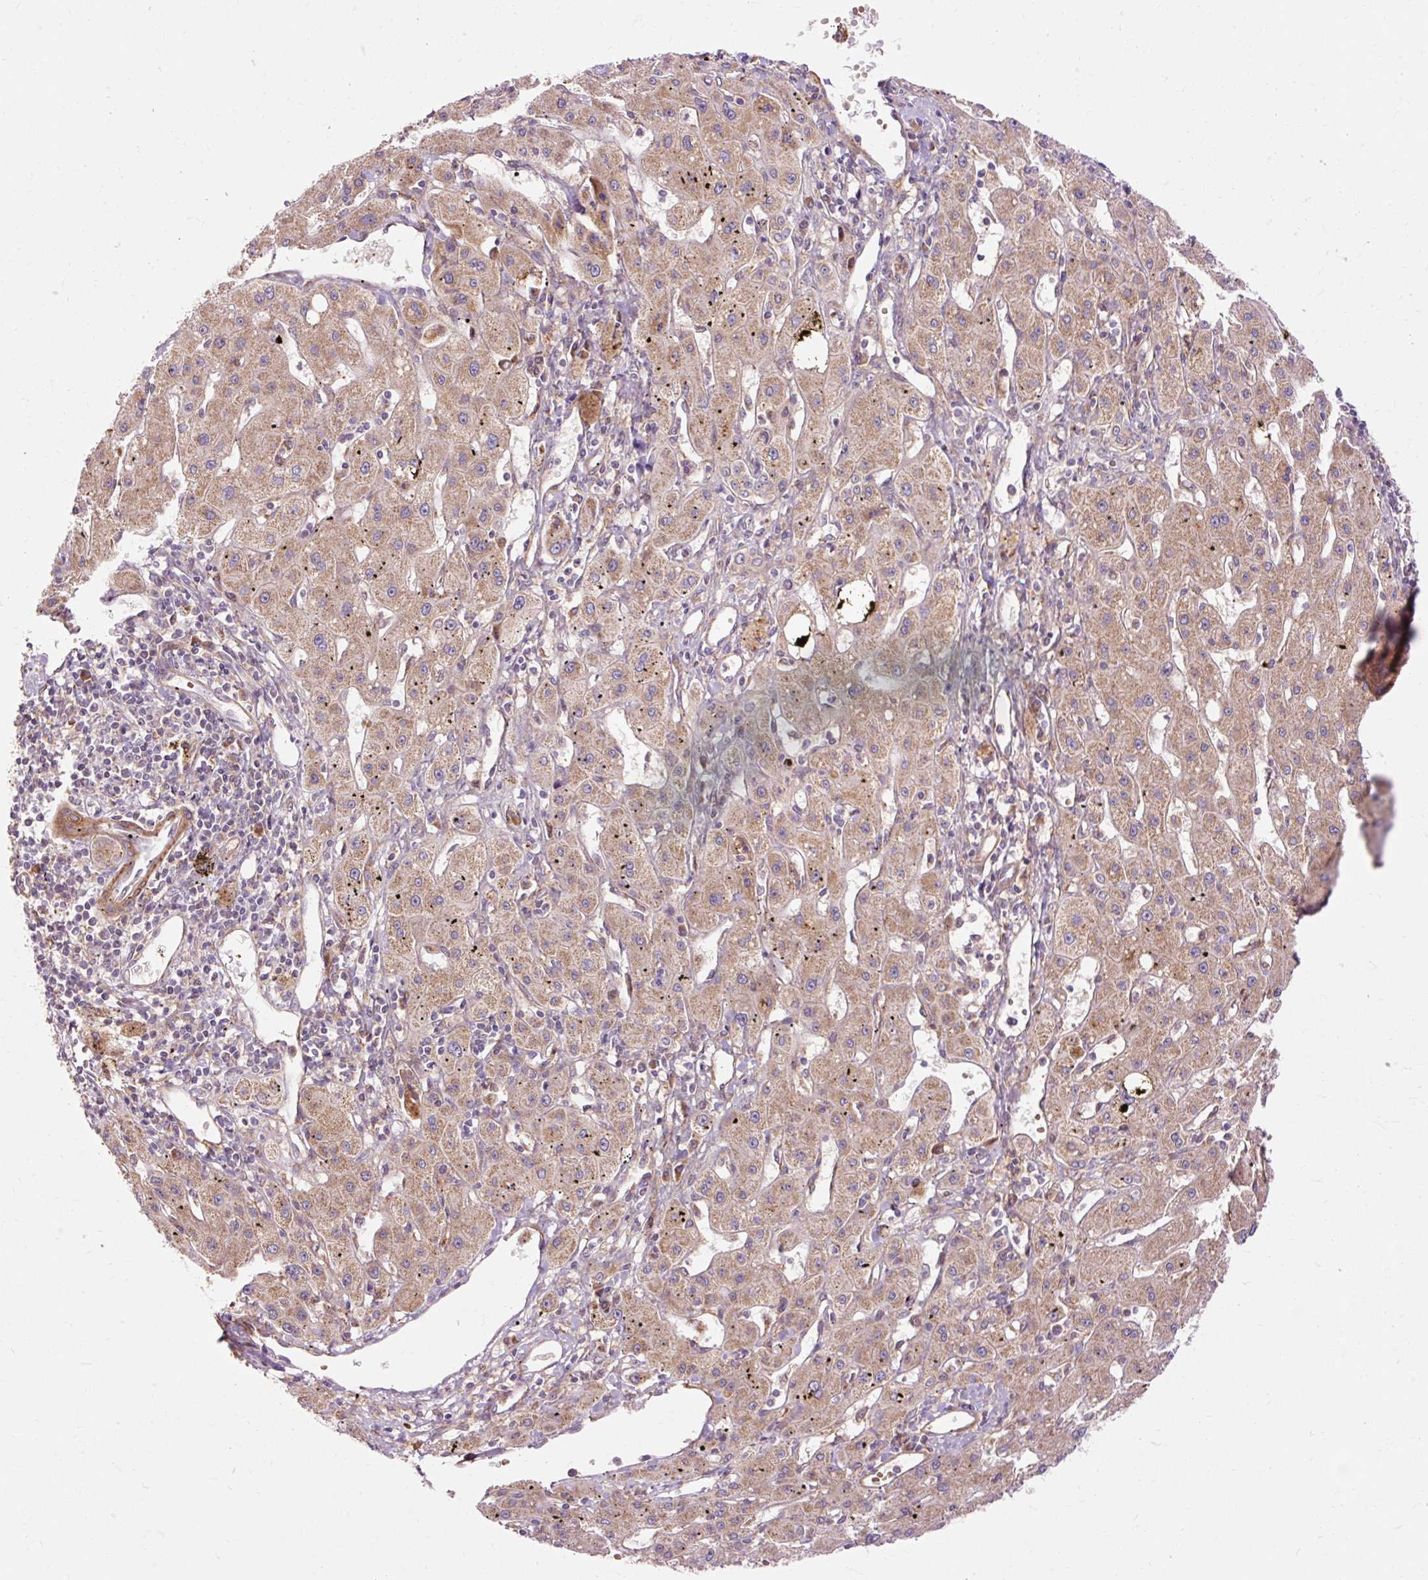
{"staining": {"intensity": "moderate", "quantity": ">75%", "location": "cytoplasmic/membranous"}, "tissue": "liver cancer", "cell_type": "Tumor cells", "image_type": "cancer", "snomed": [{"axis": "morphology", "description": "Carcinoma, Hepatocellular, NOS"}, {"axis": "topography", "description": "Liver"}], "caption": "Approximately >75% of tumor cells in human liver cancer reveal moderate cytoplasmic/membranous protein staining as visualized by brown immunohistochemical staining.", "gene": "RIPOR3", "patient": {"sex": "male", "age": 72}}